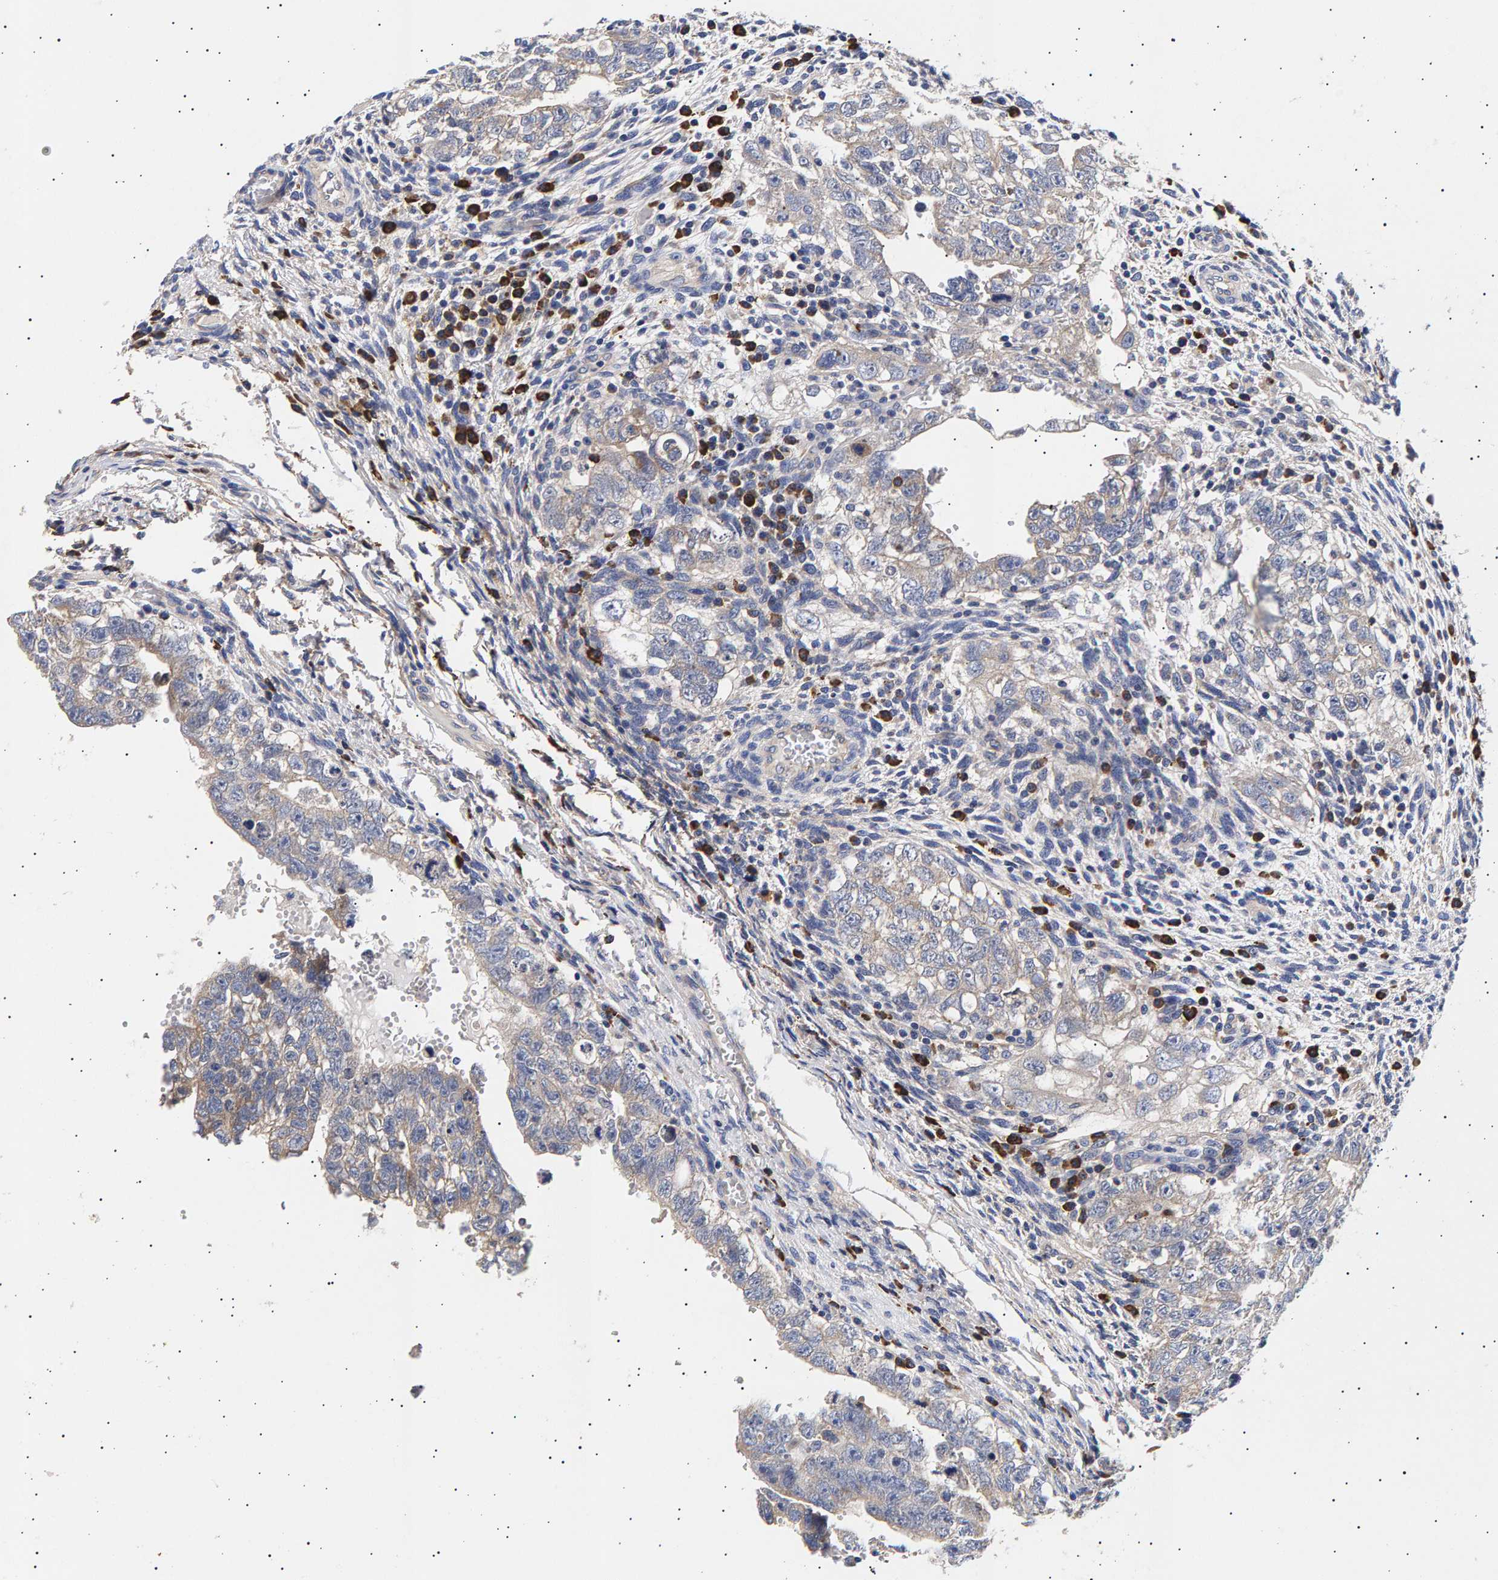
{"staining": {"intensity": "negative", "quantity": "none", "location": "none"}, "tissue": "testis cancer", "cell_type": "Tumor cells", "image_type": "cancer", "snomed": [{"axis": "morphology", "description": "Seminoma, NOS"}, {"axis": "morphology", "description": "Carcinoma, Embryonal, NOS"}, {"axis": "topography", "description": "Testis"}], "caption": "Tumor cells are negative for protein expression in human testis embryonal carcinoma.", "gene": "ANKRD40", "patient": {"sex": "male", "age": 38}}